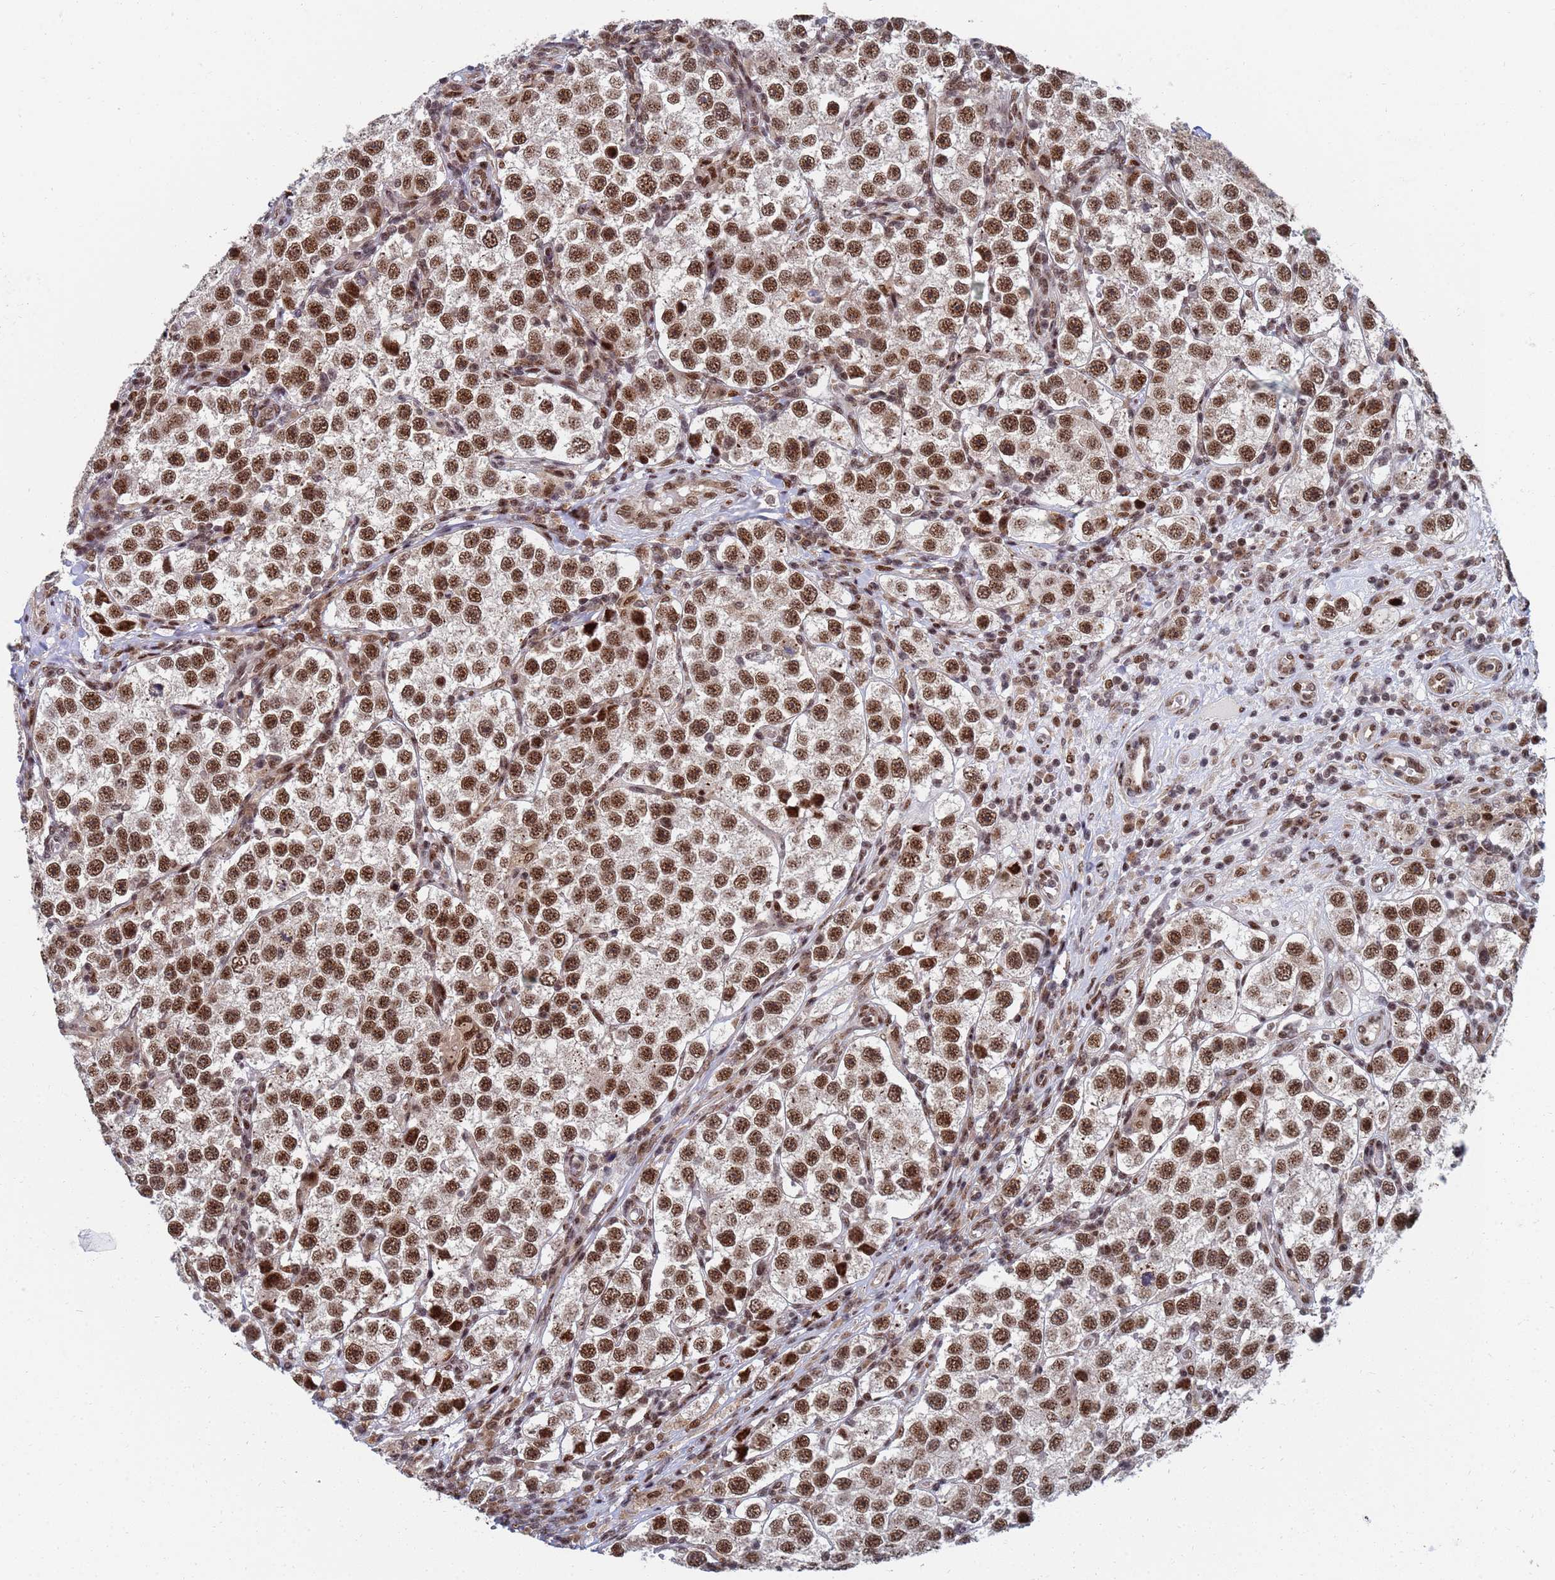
{"staining": {"intensity": "strong", "quantity": ">75%", "location": "nuclear"}, "tissue": "testis cancer", "cell_type": "Tumor cells", "image_type": "cancer", "snomed": [{"axis": "morphology", "description": "Seminoma, NOS"}, {"axis": "topography", "description": "Testis"}], "caption": "Immunohistochemistry of human testis cancer (seminoma) shows high levels of strong nuclear expression in about >75% of tumor cells.", "gene": "AP5Z1", "patient": {"sex": "male", "age": 37}}